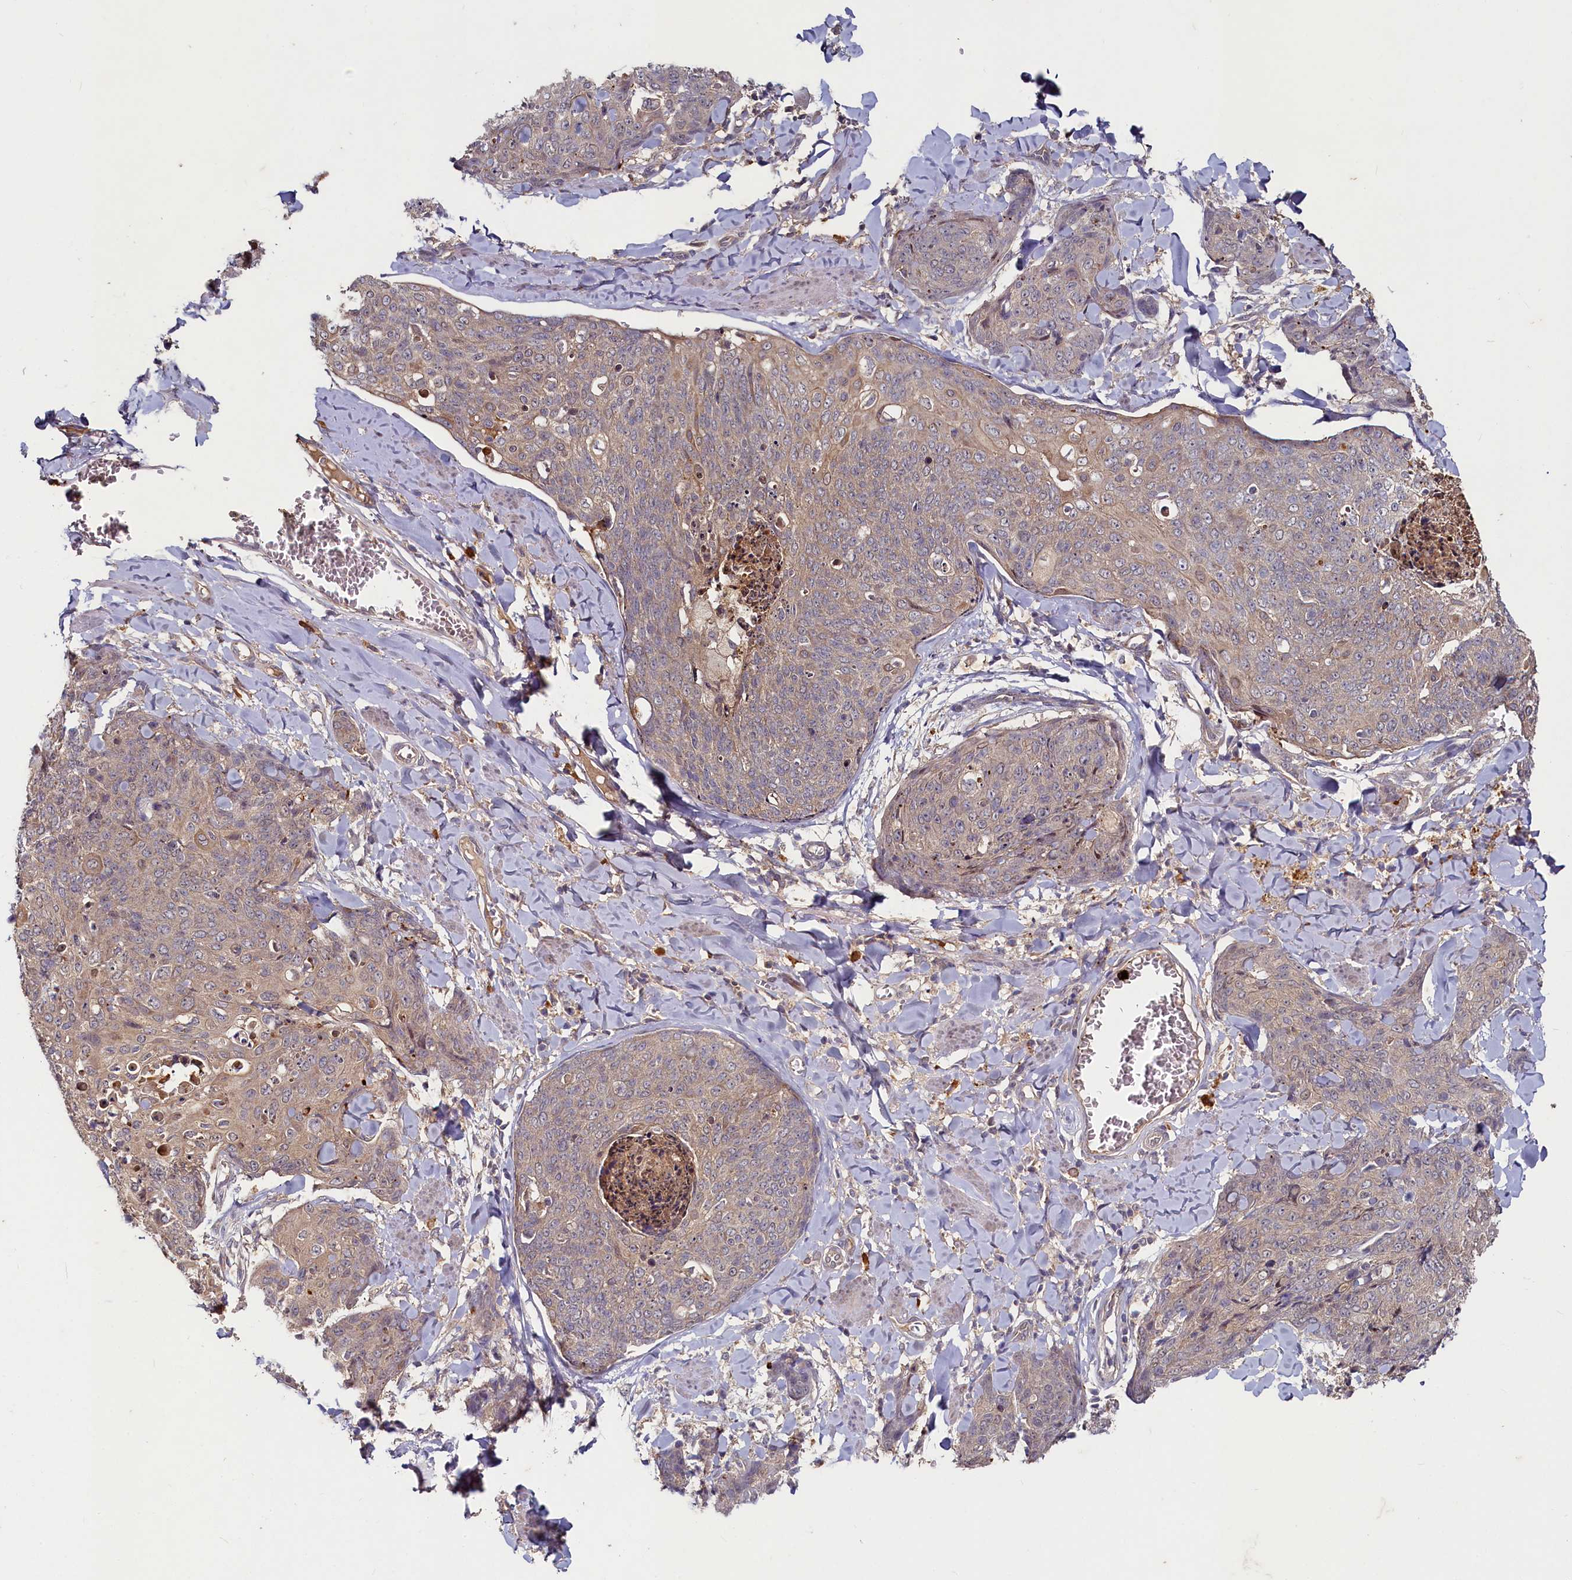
{"staining": {"intensity": "weak", "quantity": ">75%", "location": "cytoplasmic/membranous"}, "tissue": "skin cancer", "cell_type": "Tumor cells", "image_type": "cancer", "snomed": [{"axis": "morphology", "description": "Squamous cell carcinoma, NOS"}, {"axis": "topography", "description": "Skin"}, {"axis": "topography", "description": "Vulva"}], "caption": "Weak cytoplasmic/membranous protein staining is identified in about >75% of tumor cells in squamous cell carcinoma (skin). Using DAB (3,3'-diaminobenzidine) (brown) and hematoxylin (blue) stains, captured at high magnification using brightfield microscopy.", "gene": "HERC3", "patient": {"sex": "female", "age": 85}}